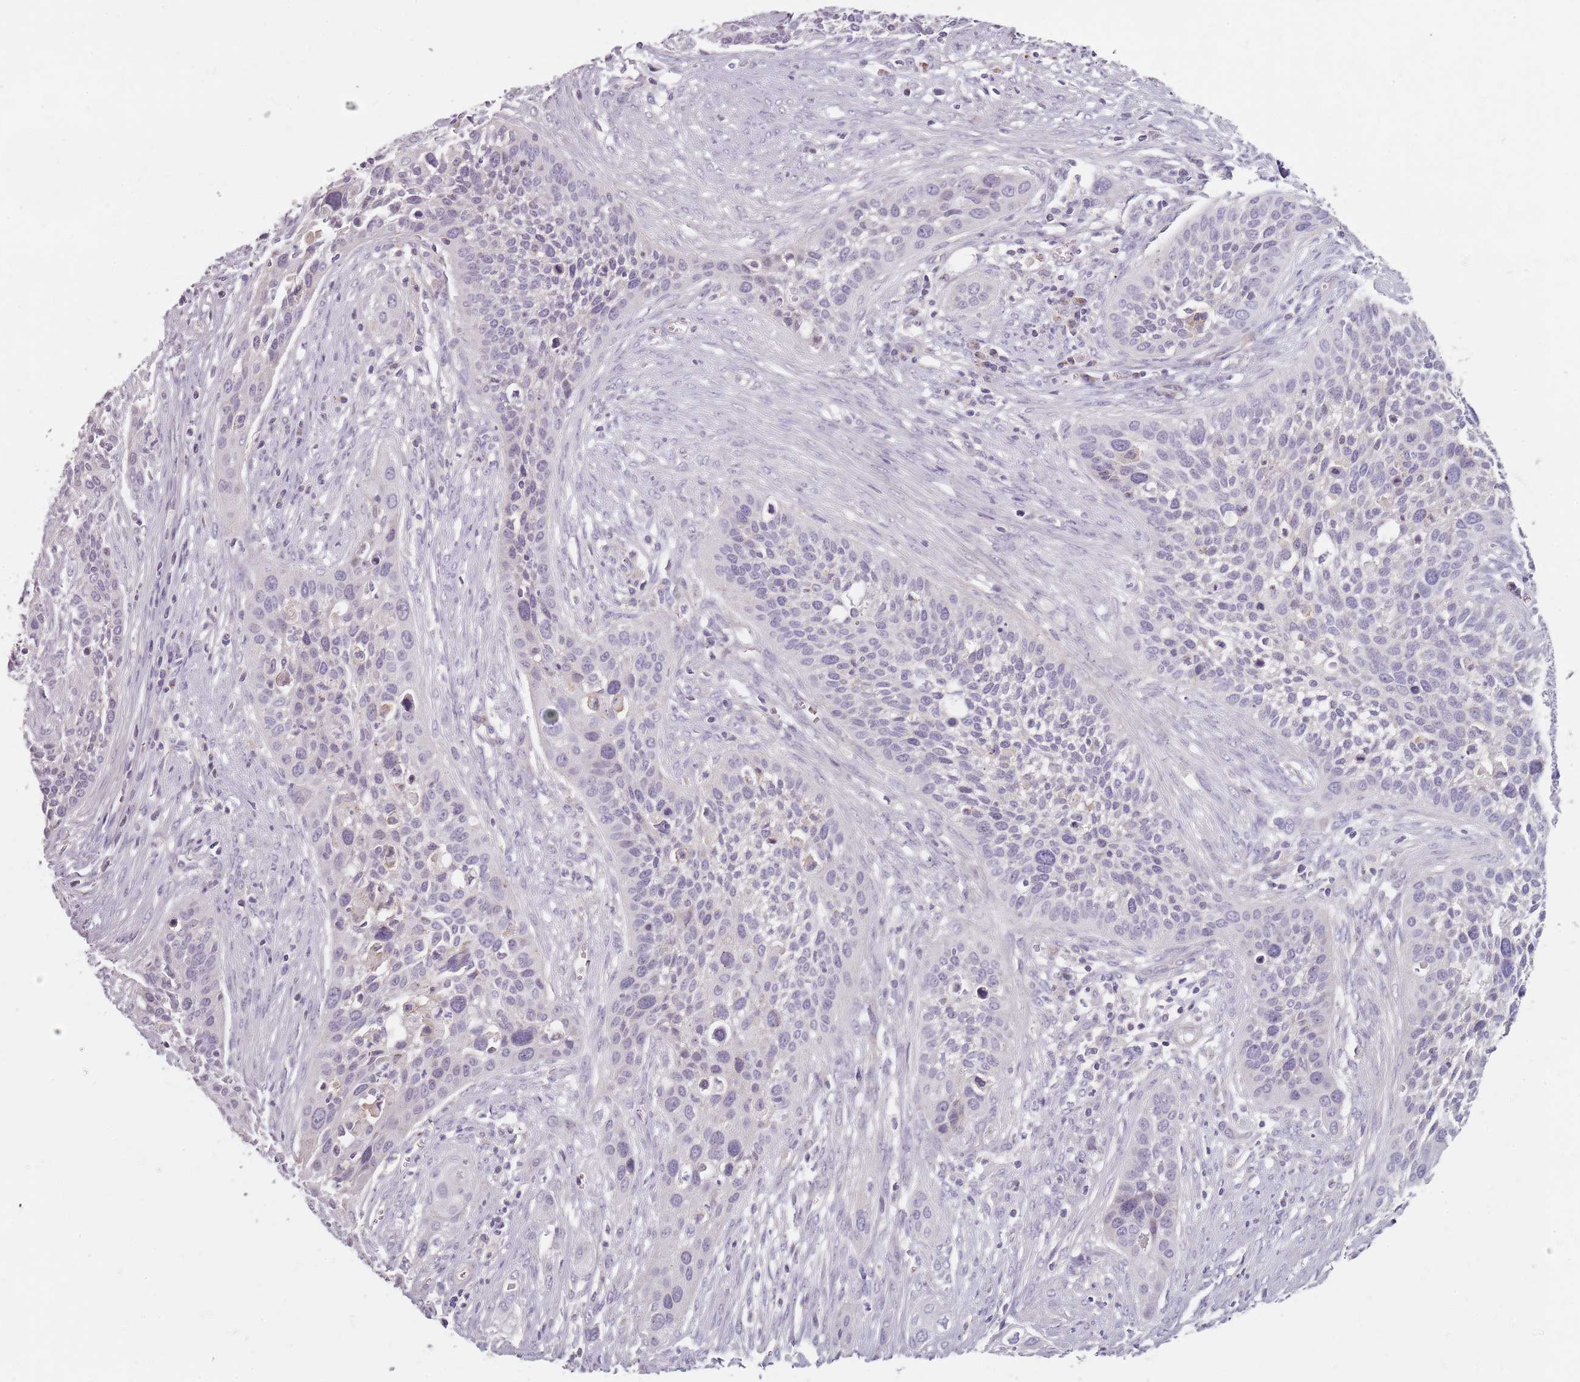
{"staining": {"intensity": "negative", "quantity": "none", "location": "none"}, "tissue": "cervical cancer", "cell_type": "Tumor cells", "image_type": "cancer", "snomed": [{"axis": "morphology", "description": "Squamous cell carcinoma, NOS"}, {"axis": "topography", "description": "Cervix"}], "caption": "The immunohistochemistry (IHC) micrograph has no significant positivity in tumor cells of squamous cell carcinoma (cervical) tissue.", "gene": "SYNGR3", "patient": {"sex": "female", "age": 34}}